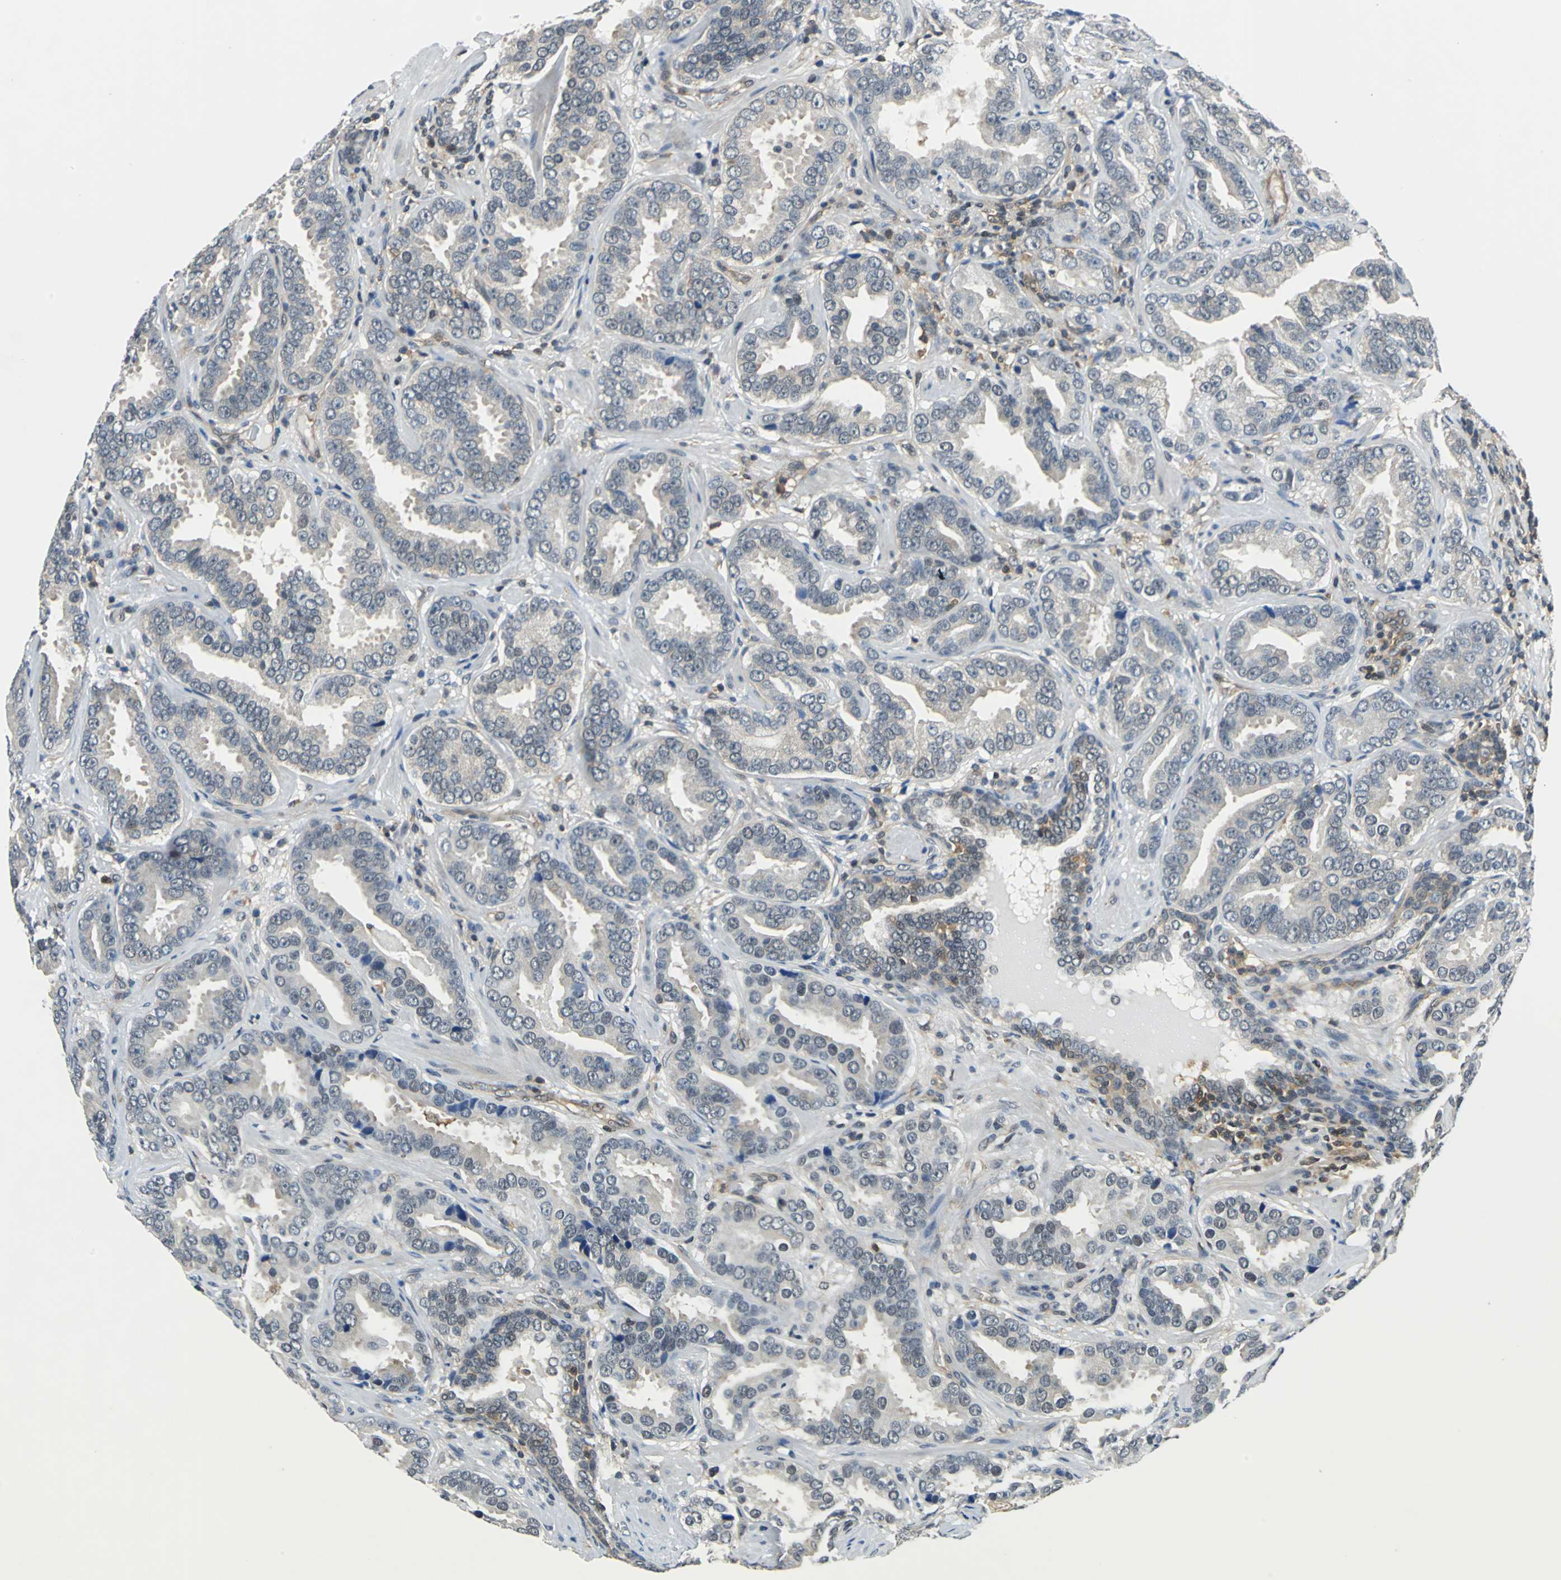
{"staining": {"intensity": "weak", "quantity": "<25%", "location": "cytoplasmic/membranous,nuclear"}, "tissue": "prostate cancer", "cell_type": "Tumor cells", "image_type": "cancer", "snomed": [{"axis": "morphology", "description": "Adenocarcinoma, Low grade"}, {"axis": "topography", "description": "Prostate"}], "caption": "Human prostate adenocarcinoma (low-grade) stained for a protein using immunohistochemistry (IHC) exhibits no expression in tumor cells.", "gene": "ARPC3", "patient": {"sex": "male", "age": 59}}